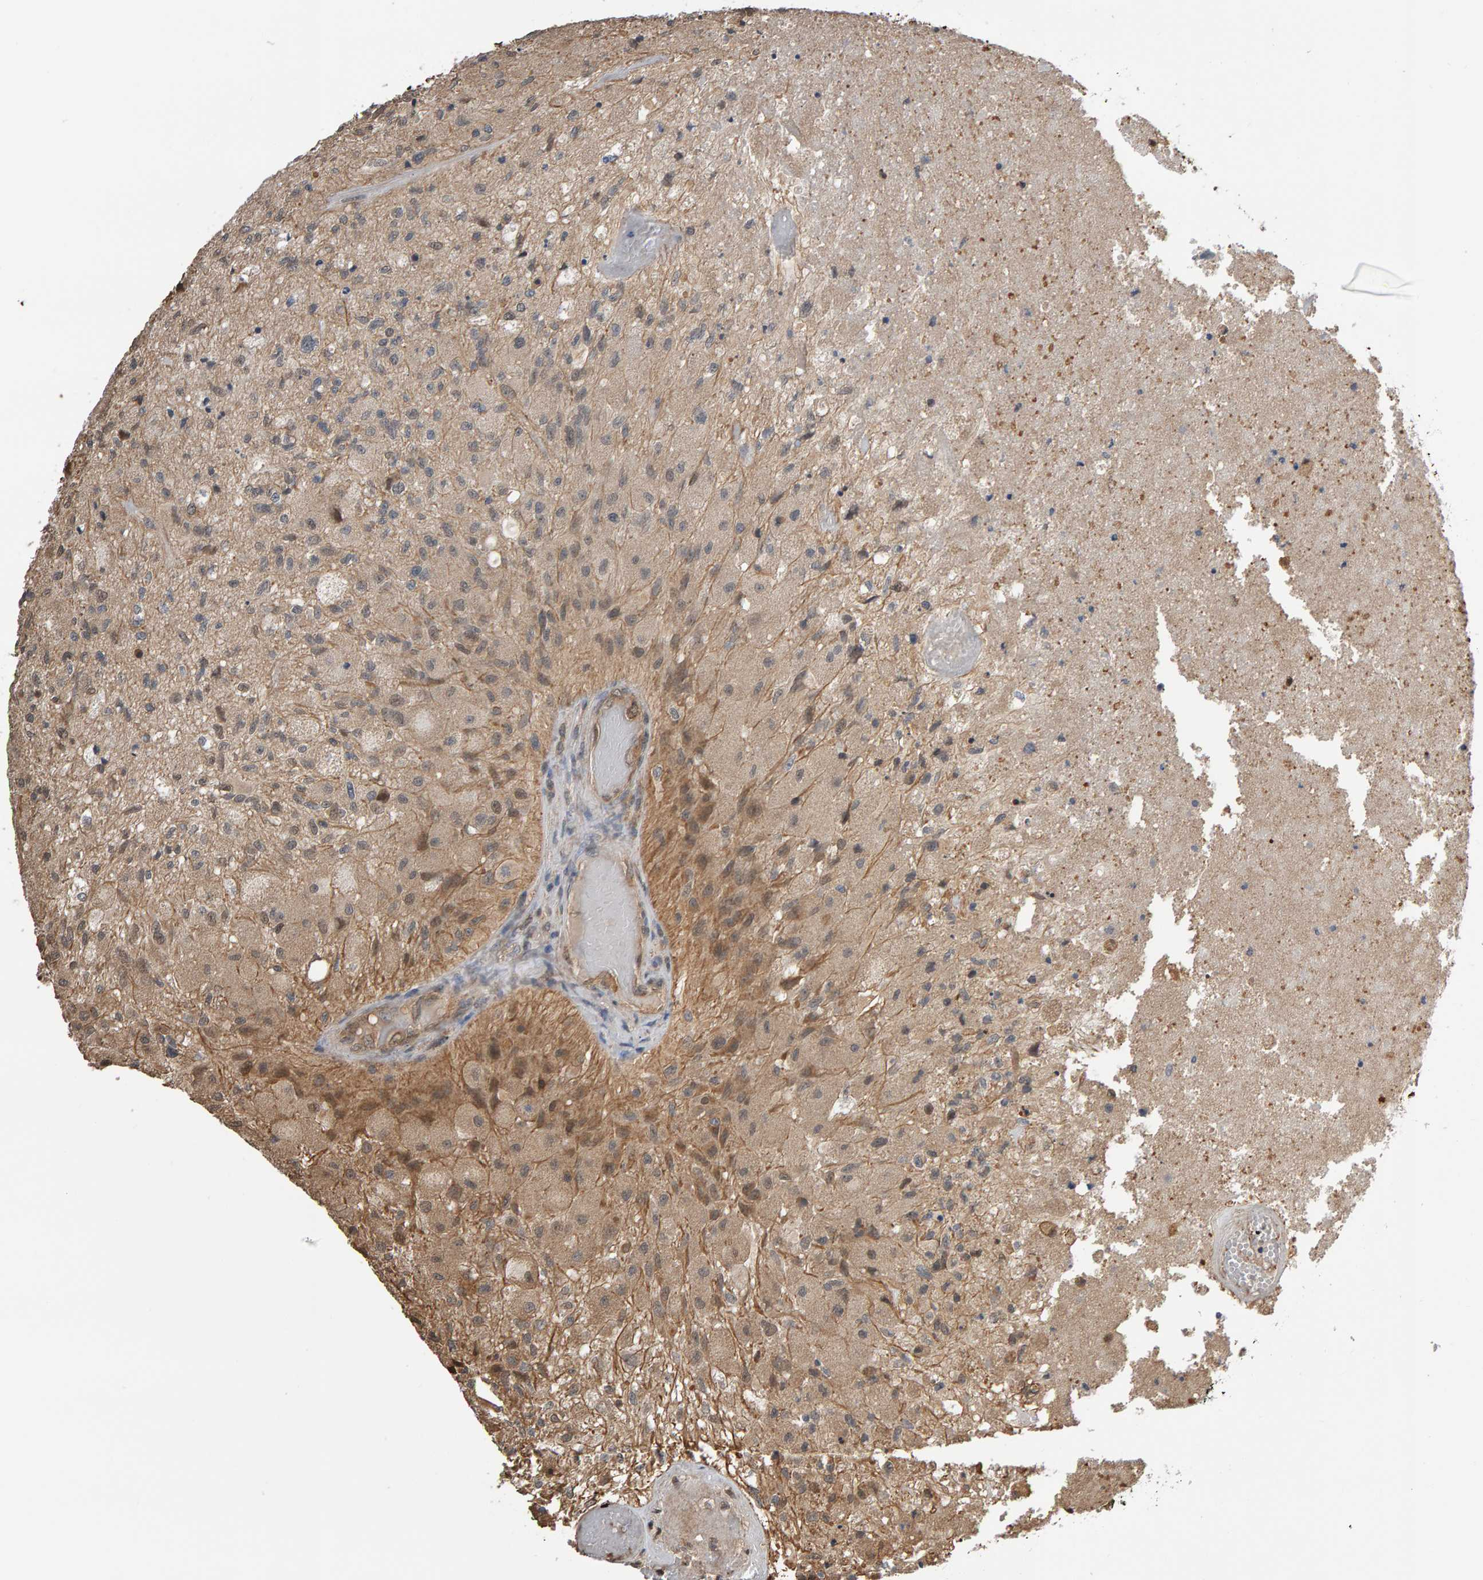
{"staining": {"intensity": "weak", "quantity": "25%-75%", "location": "cytoplasmic/membranous"}, "tissue": "glioma", "cell_type": "Tumor cells", "image_type": "cancer", "snomed": [{"axis": "morphology", "description": "Normal tissue, NOS"}, {"axis": "morphology", "description": "Glioma, malignant, High grade"}, {"axis": "topography", "description": "Cerebral cortex"}], "caption": "IHC (DAB (3,3'-diaminobenzidine)) staining of malignant glioma (high-grade) reveals weak cytoplasmic/membranous protein expression in approximately 25%-75% of tumor cells.", "gene": "COASY", "patient": {"sex": "male", "age": 77}}